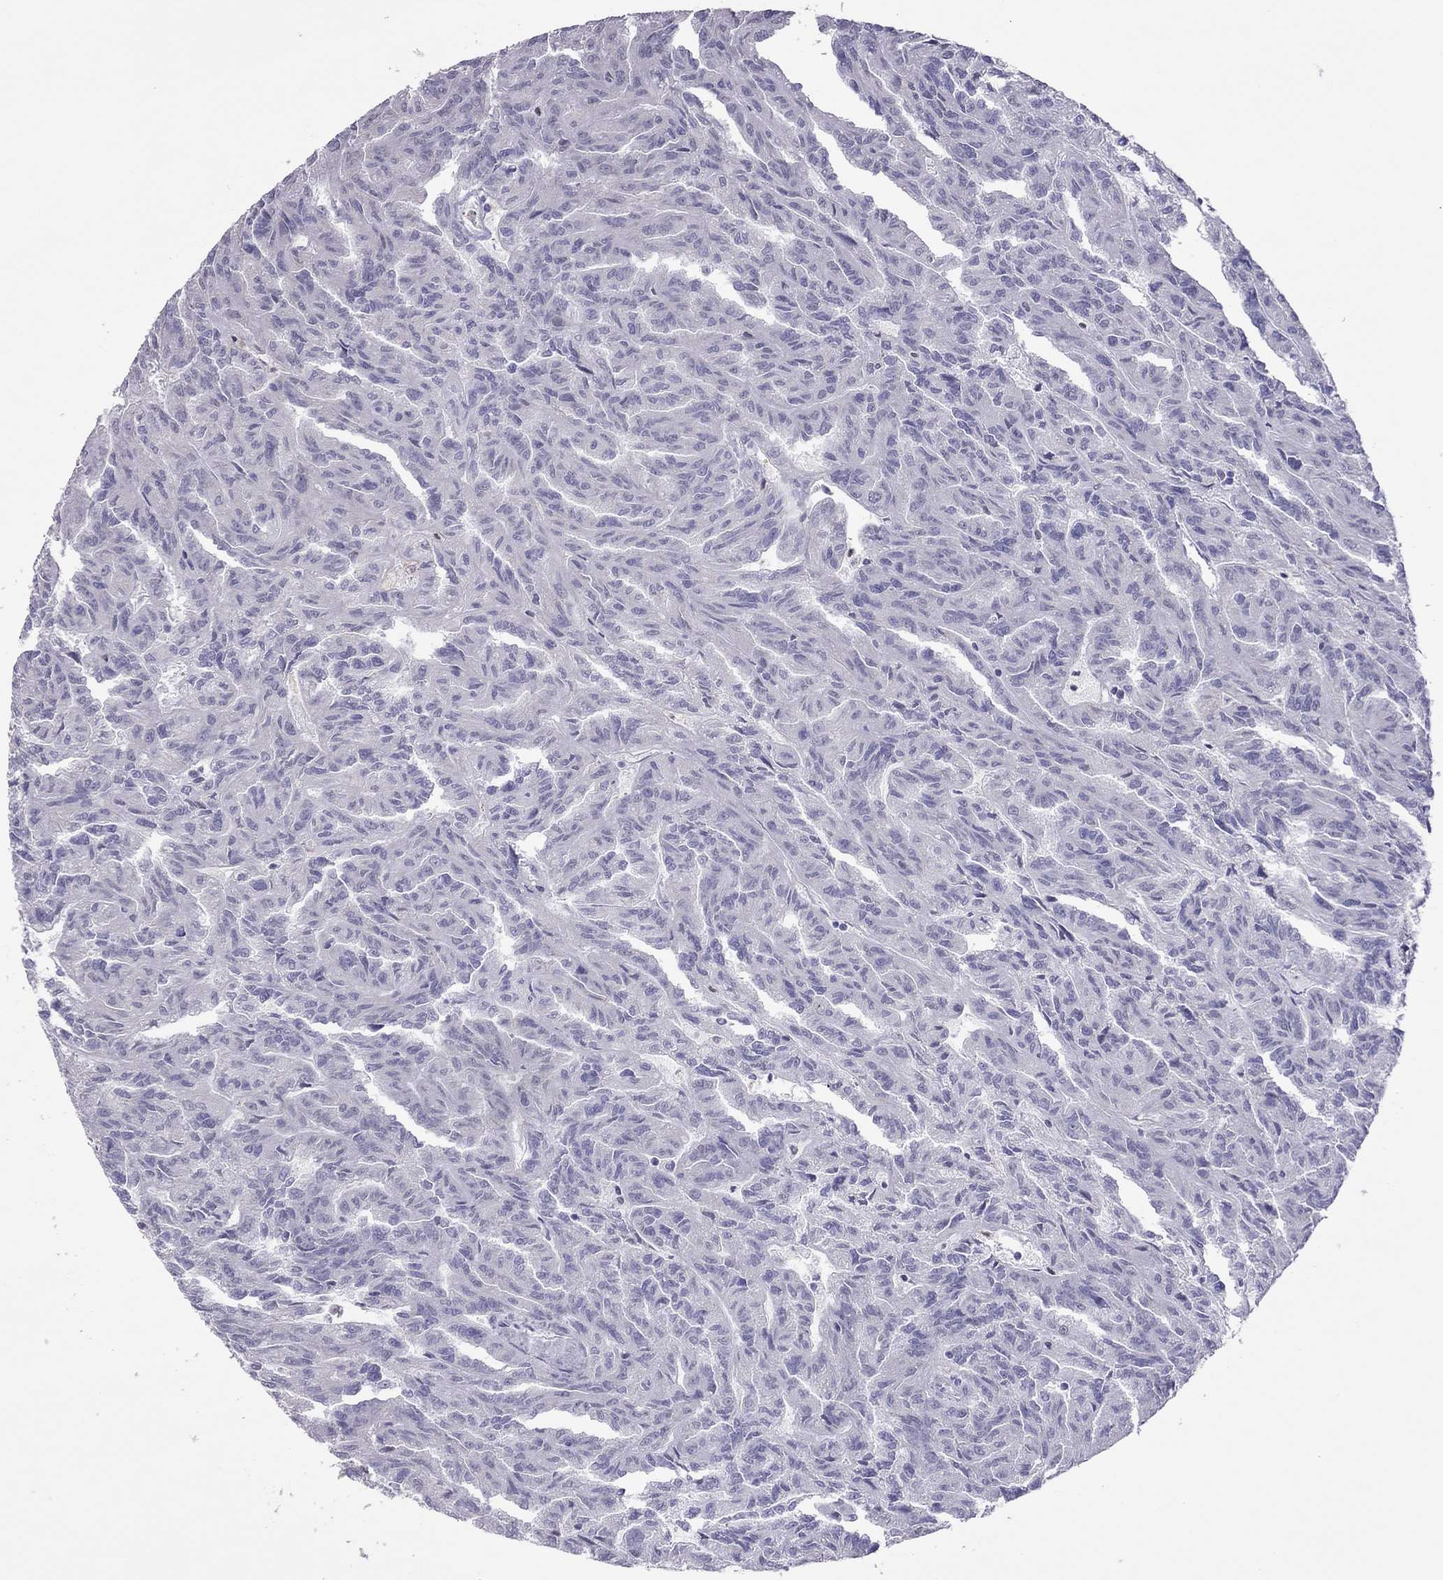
{"staining": {"intensity": "negative", "quantity": "none", "location": "none"}, "tissue": "renal cancer", "cell_type": "Tumor cells", "image_type": "cancer", "snomed": [{"axis": "morphology", "description": "Adenocarcinoma, NOS"}, {"axis": "topography", "description": "Kidney"}], "caption": "There is no significant positivity in tumor cells of renal adenocarcinoma.", "gene": "SPINT3", "patient": {"sex": "male", "age": 79}}